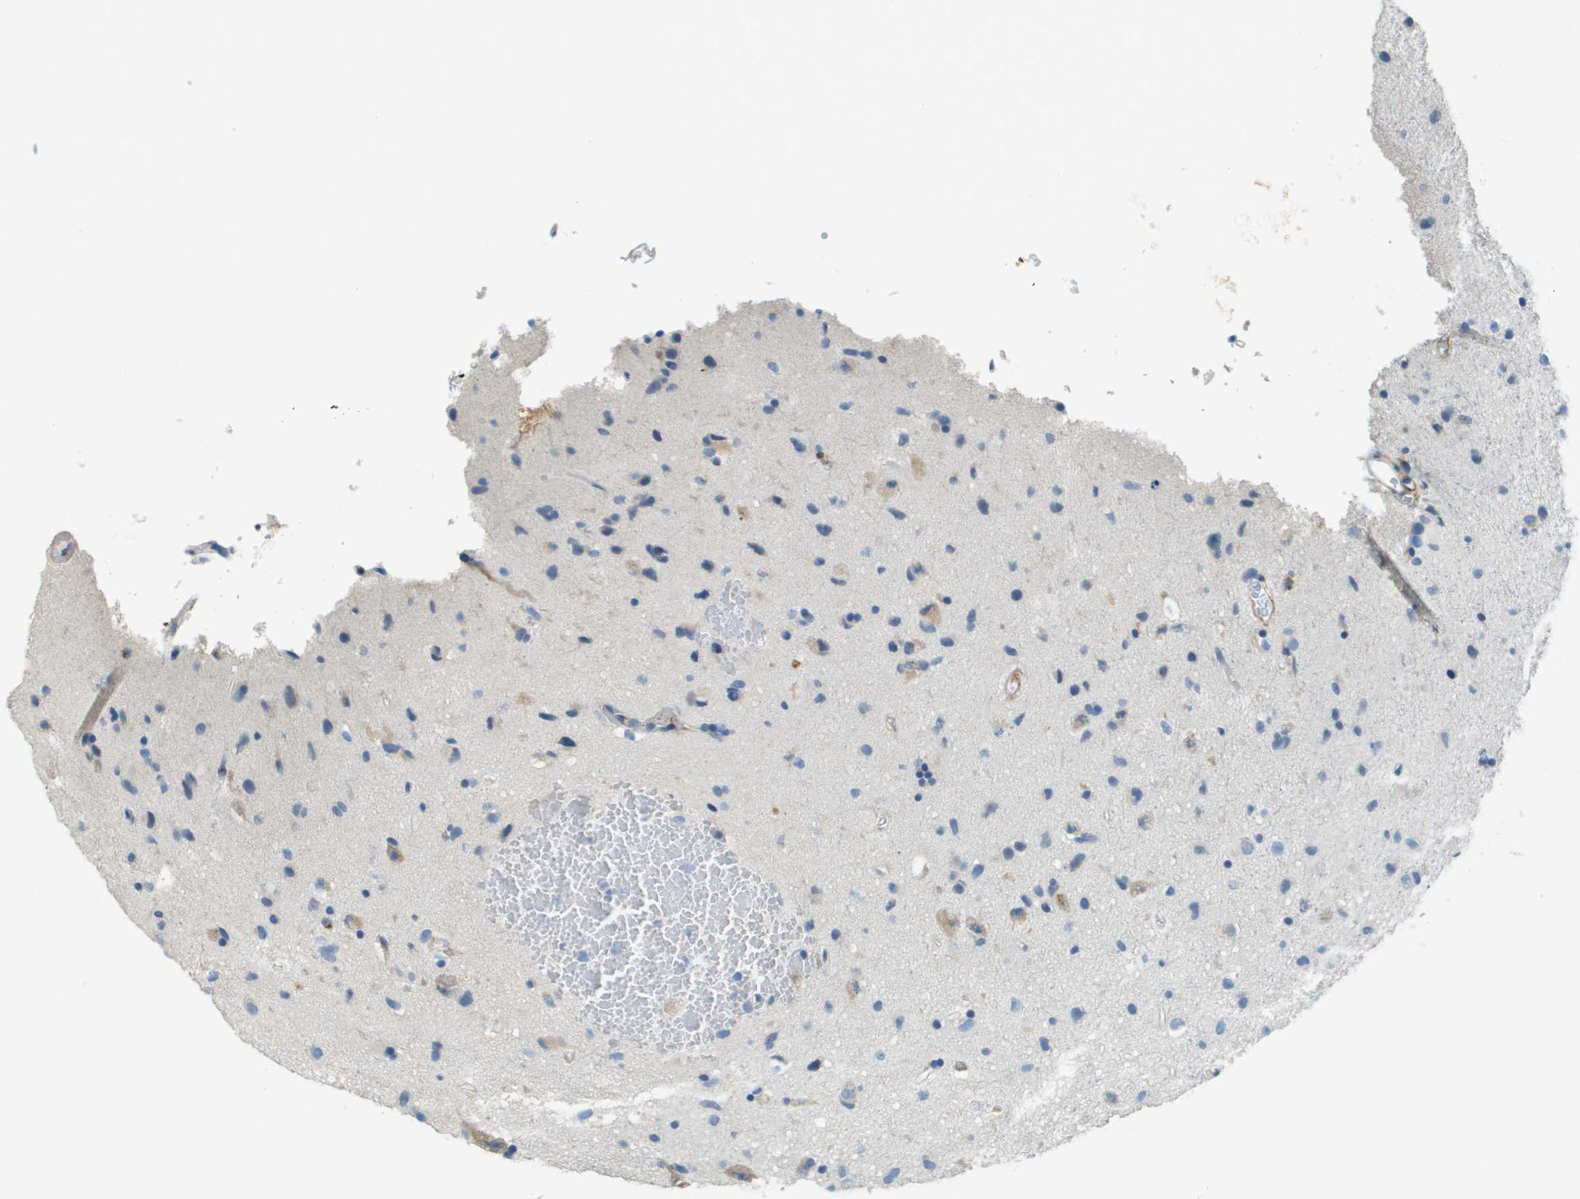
{"staining": {"intensity": "negative", "quantity": "none", "location": "none"}, "tissue": "glioma", "cell_type": "Tumor cells", "image_type": "cancer", "snomed": [{"axis": "morphology", "description": "Glioma, malignant, Low grade"}, {"axis": "topography", "description": "Brain"}], "caption": "Tumor cells are negative for brown protein staining in glioma.", "gene": "DCN", "patient": {"sex": "male", "age": 77}}